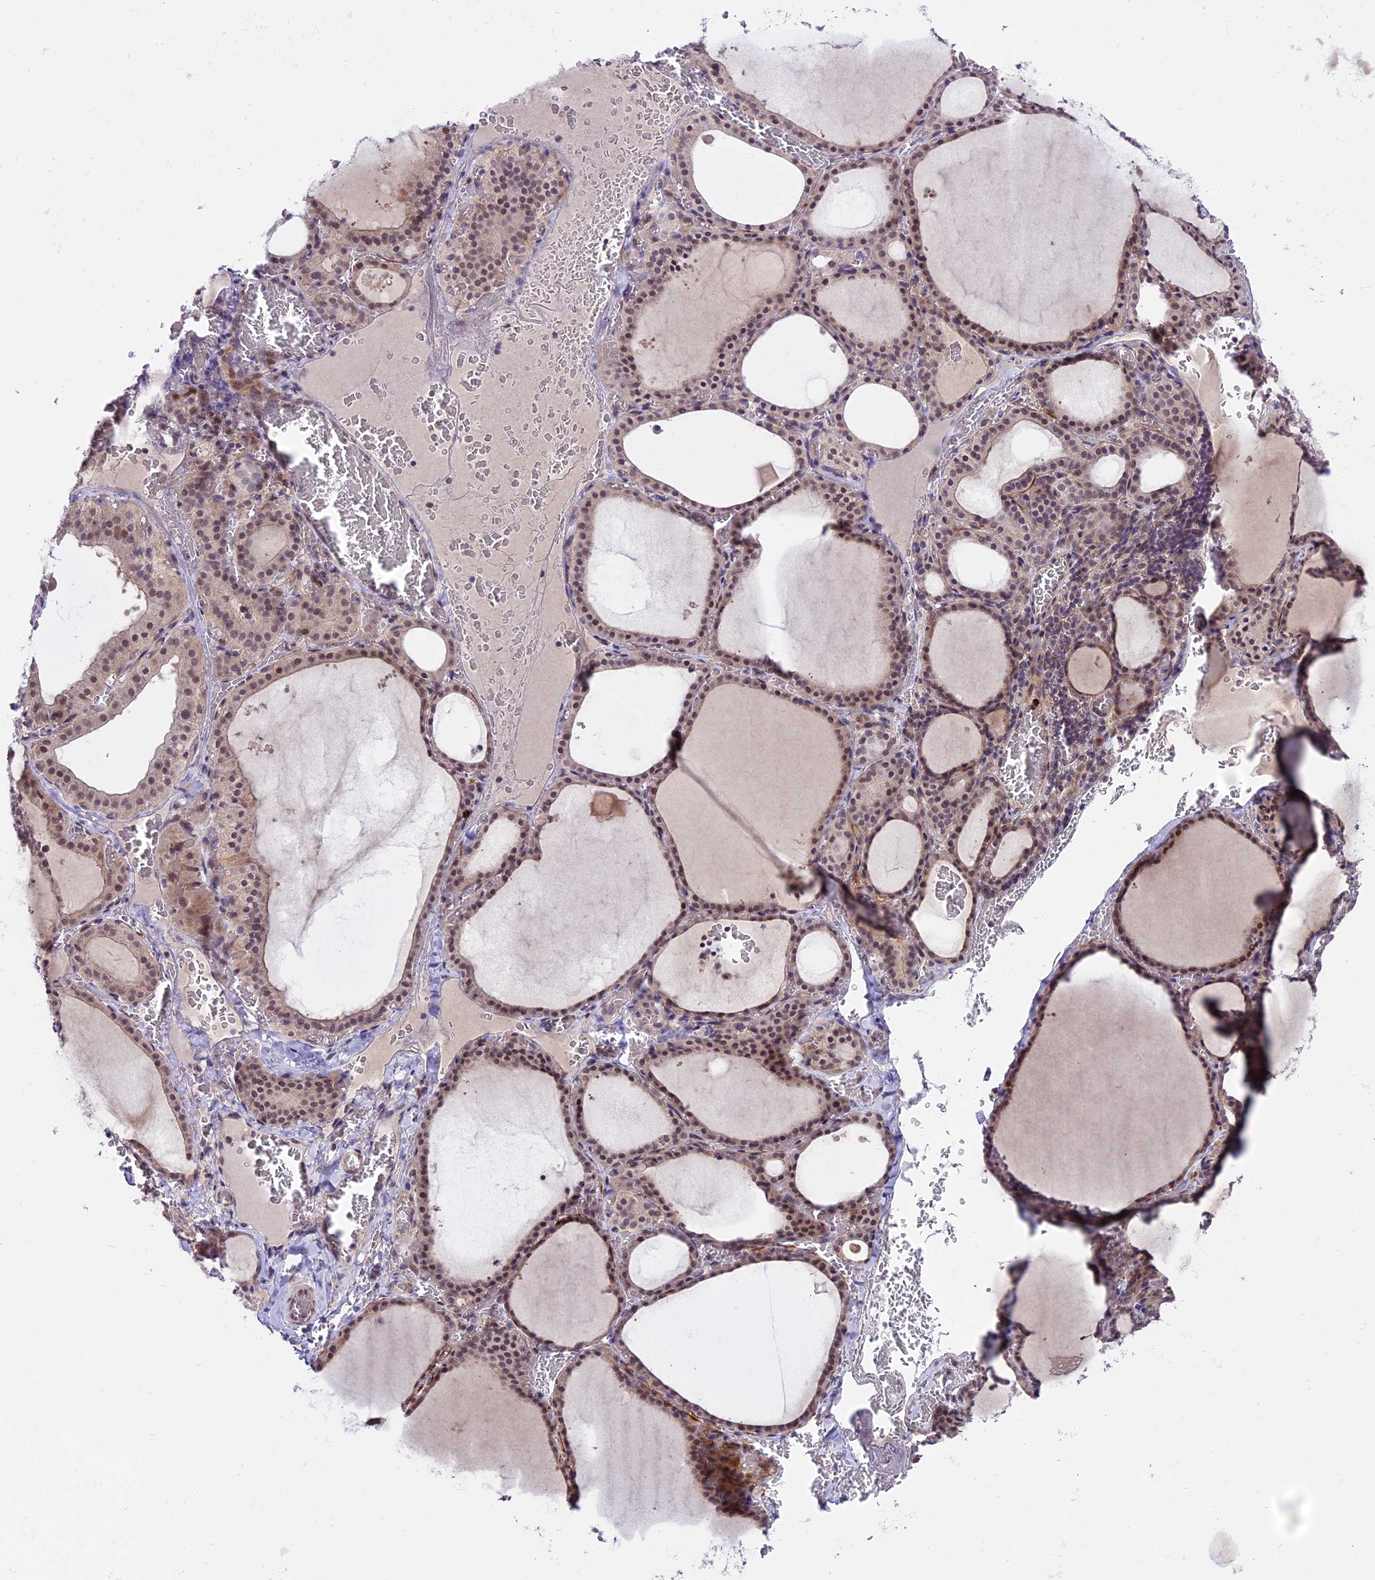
{"staining": {"intensity": "weak", "quantity": ">75%", "location": "cytoplasmic/membranous,nuclear"}, "tissue": "thyroid gland", "cell_type": "Glandular cells", "image_type": "normal", "snomed": [{"axis": "morphology", "description": "Normal tissue, NOS"}, {"axis": "topography", "description": "Thyroid gland"}], "caption": "Human thyroid gland stained with a brown dye shows weak cytoplasmic/membranous,nuclear positive staining in about >75% of glandular cells.", "gene": "SPRED1", "patient": {"sex": "female", "age": 39}}